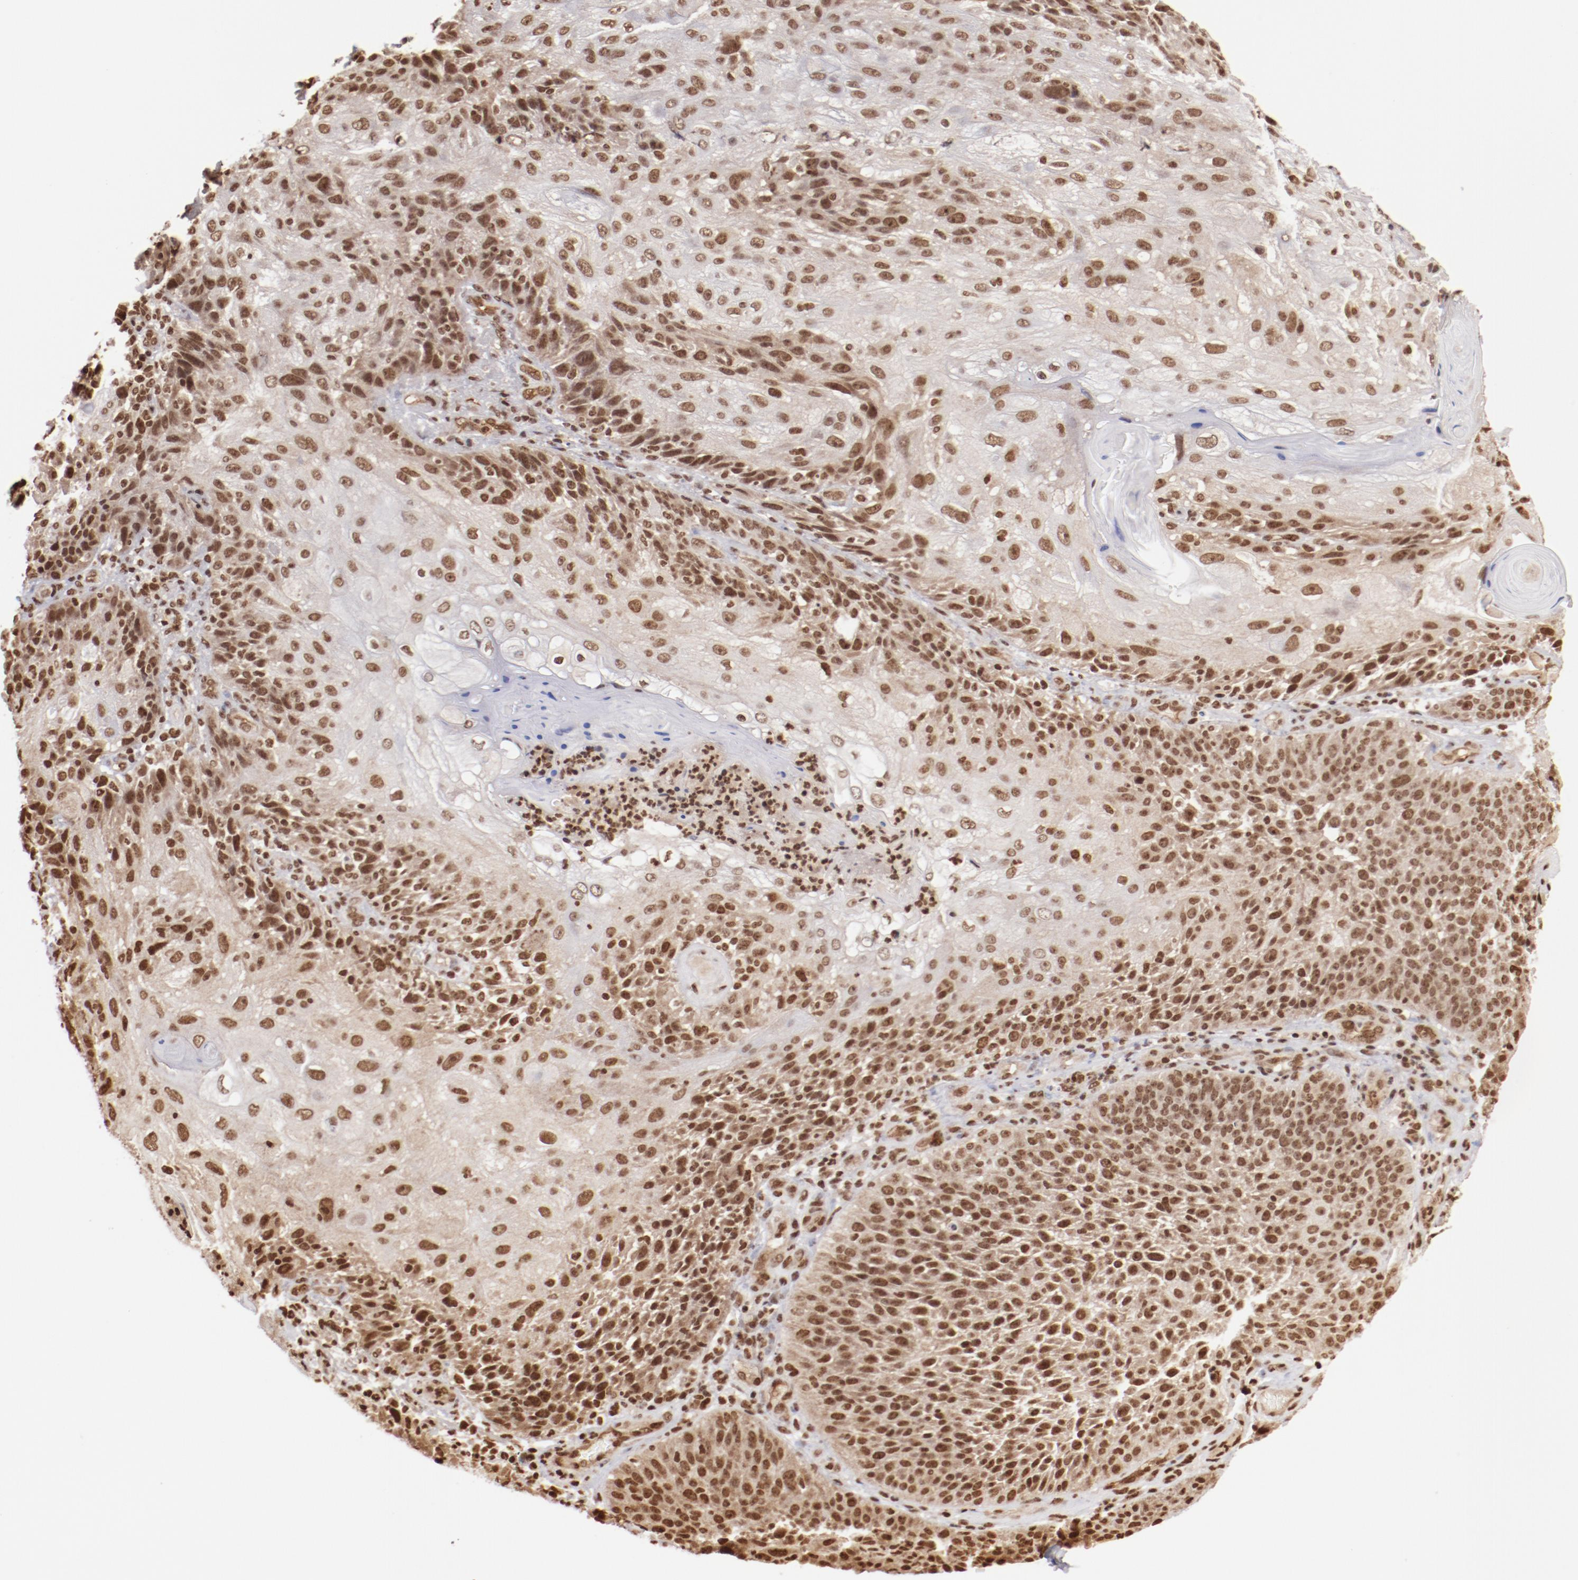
{"staining": {"intensity": "moderate", "quantity": ">75%", "location": "nuclear"}, "tissue": "skin cancer", "cell_type": "Tumor cells", "image_type": "cancer", "snomed": [{"axis": "morphology", "description": "Normal tissue, NOS"}, {"axis": "morphology", "description": "Squamous cell carcinoma, NOS"}, {"axis": "topography", "description": "Skin"}], "caption": "Immunohistochemistry (IHC) micrograph of skin cancer stained for a protein (brown), which shows medium levels of moderate nuclear expression in approximately >75% of tumor cells.", "gene": "ABL2", "patient": {"sex": "female", "age": 83}}